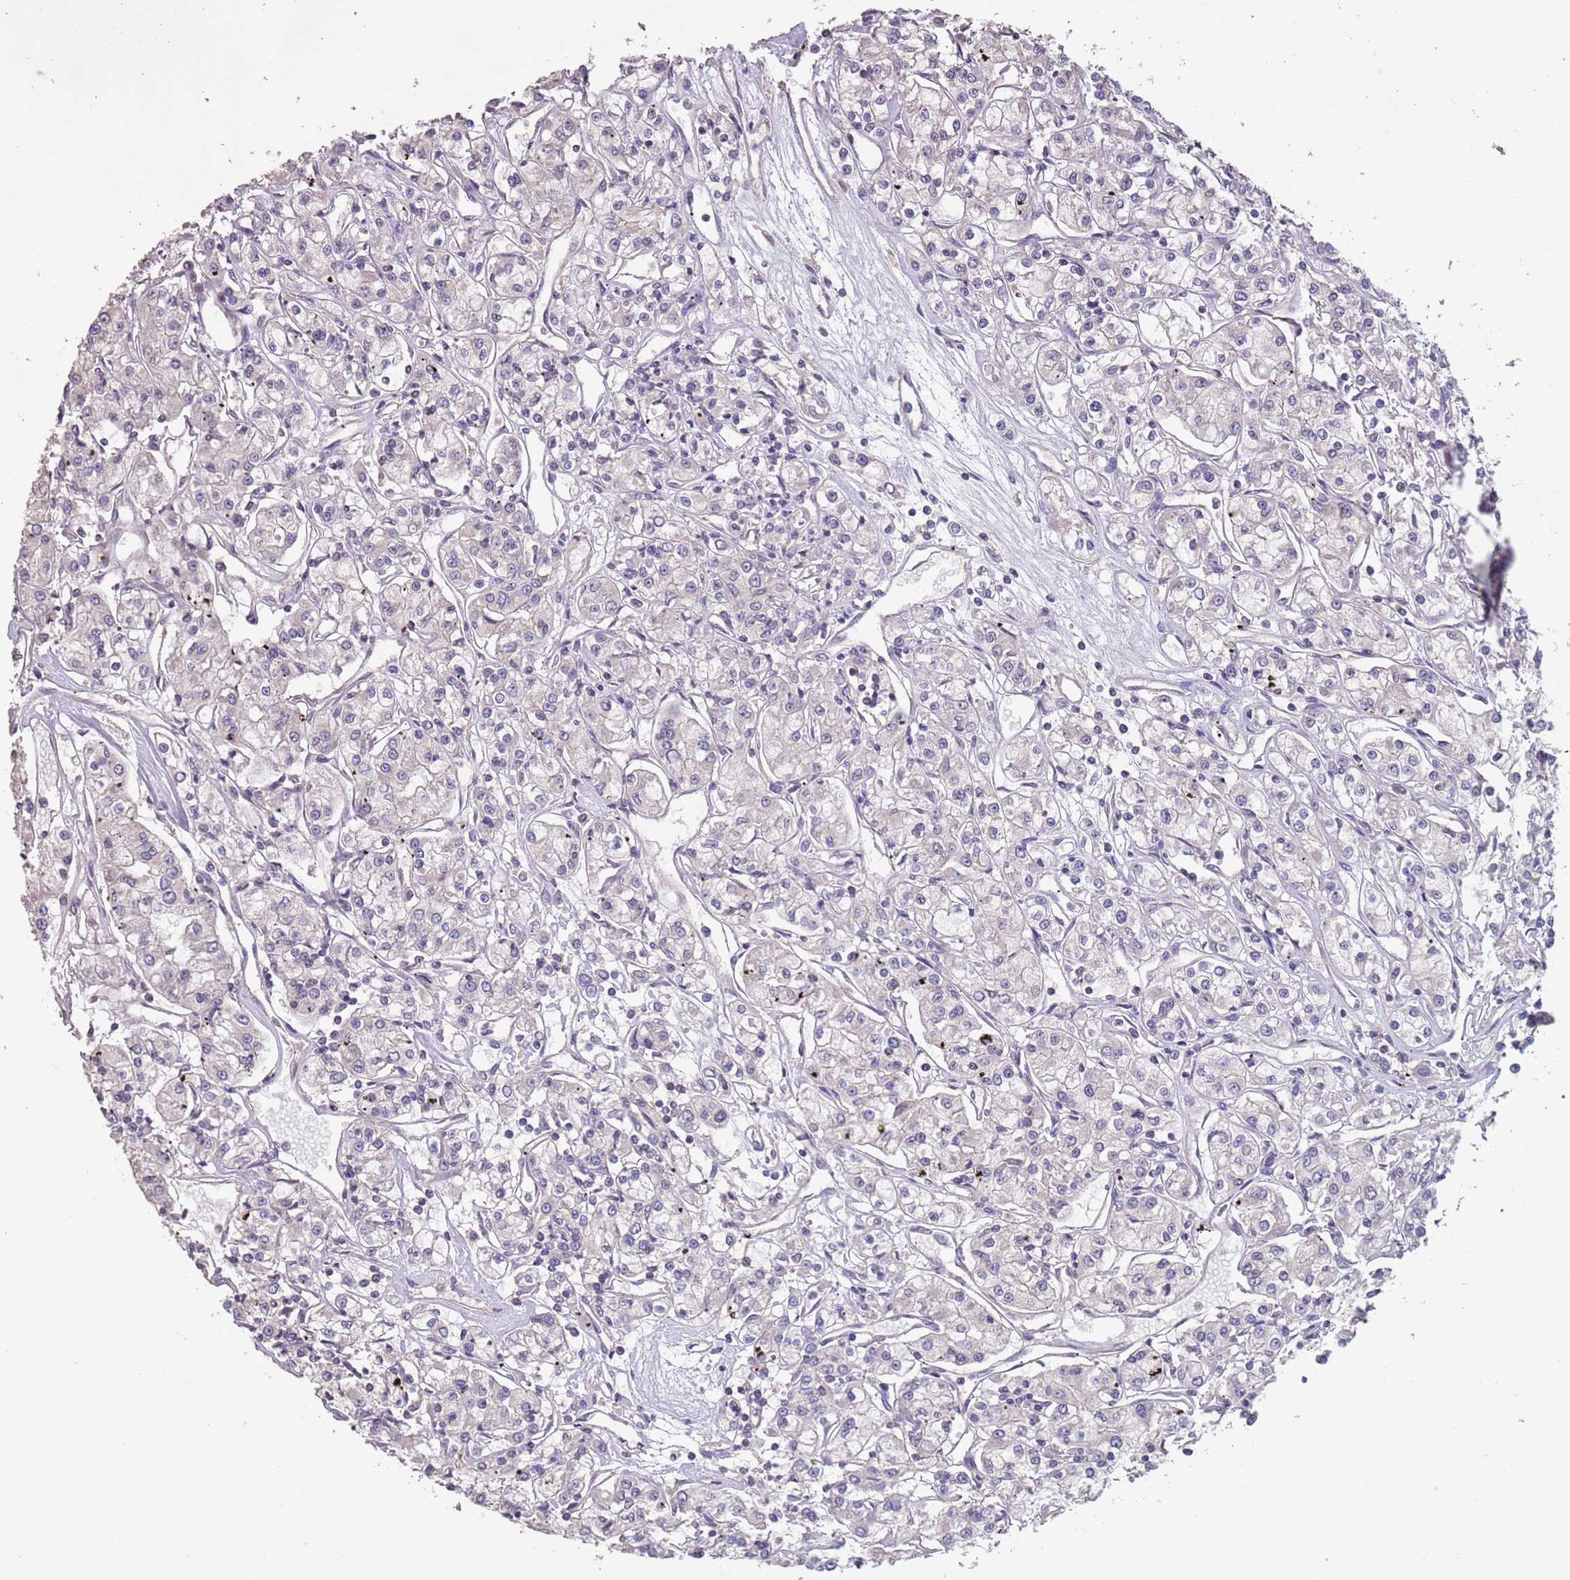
{"staining": {"intensity": "negative", "quantity": "none", "location": "none"}, "tissue": "renal cancer", "cell_type": "Tumor cells", "image_type": "cancer", "snomed": [{"axis": "morphology", "description": "Adenocarcinoma, NOS"}, {"axis": "topography", "description": "Kidney"}], "caption": "There is no significant staining in tumor cells of renal adenocarcinoma.", "gene": "MBD3L1", "patient": {"sex": "female", "age": 59}}